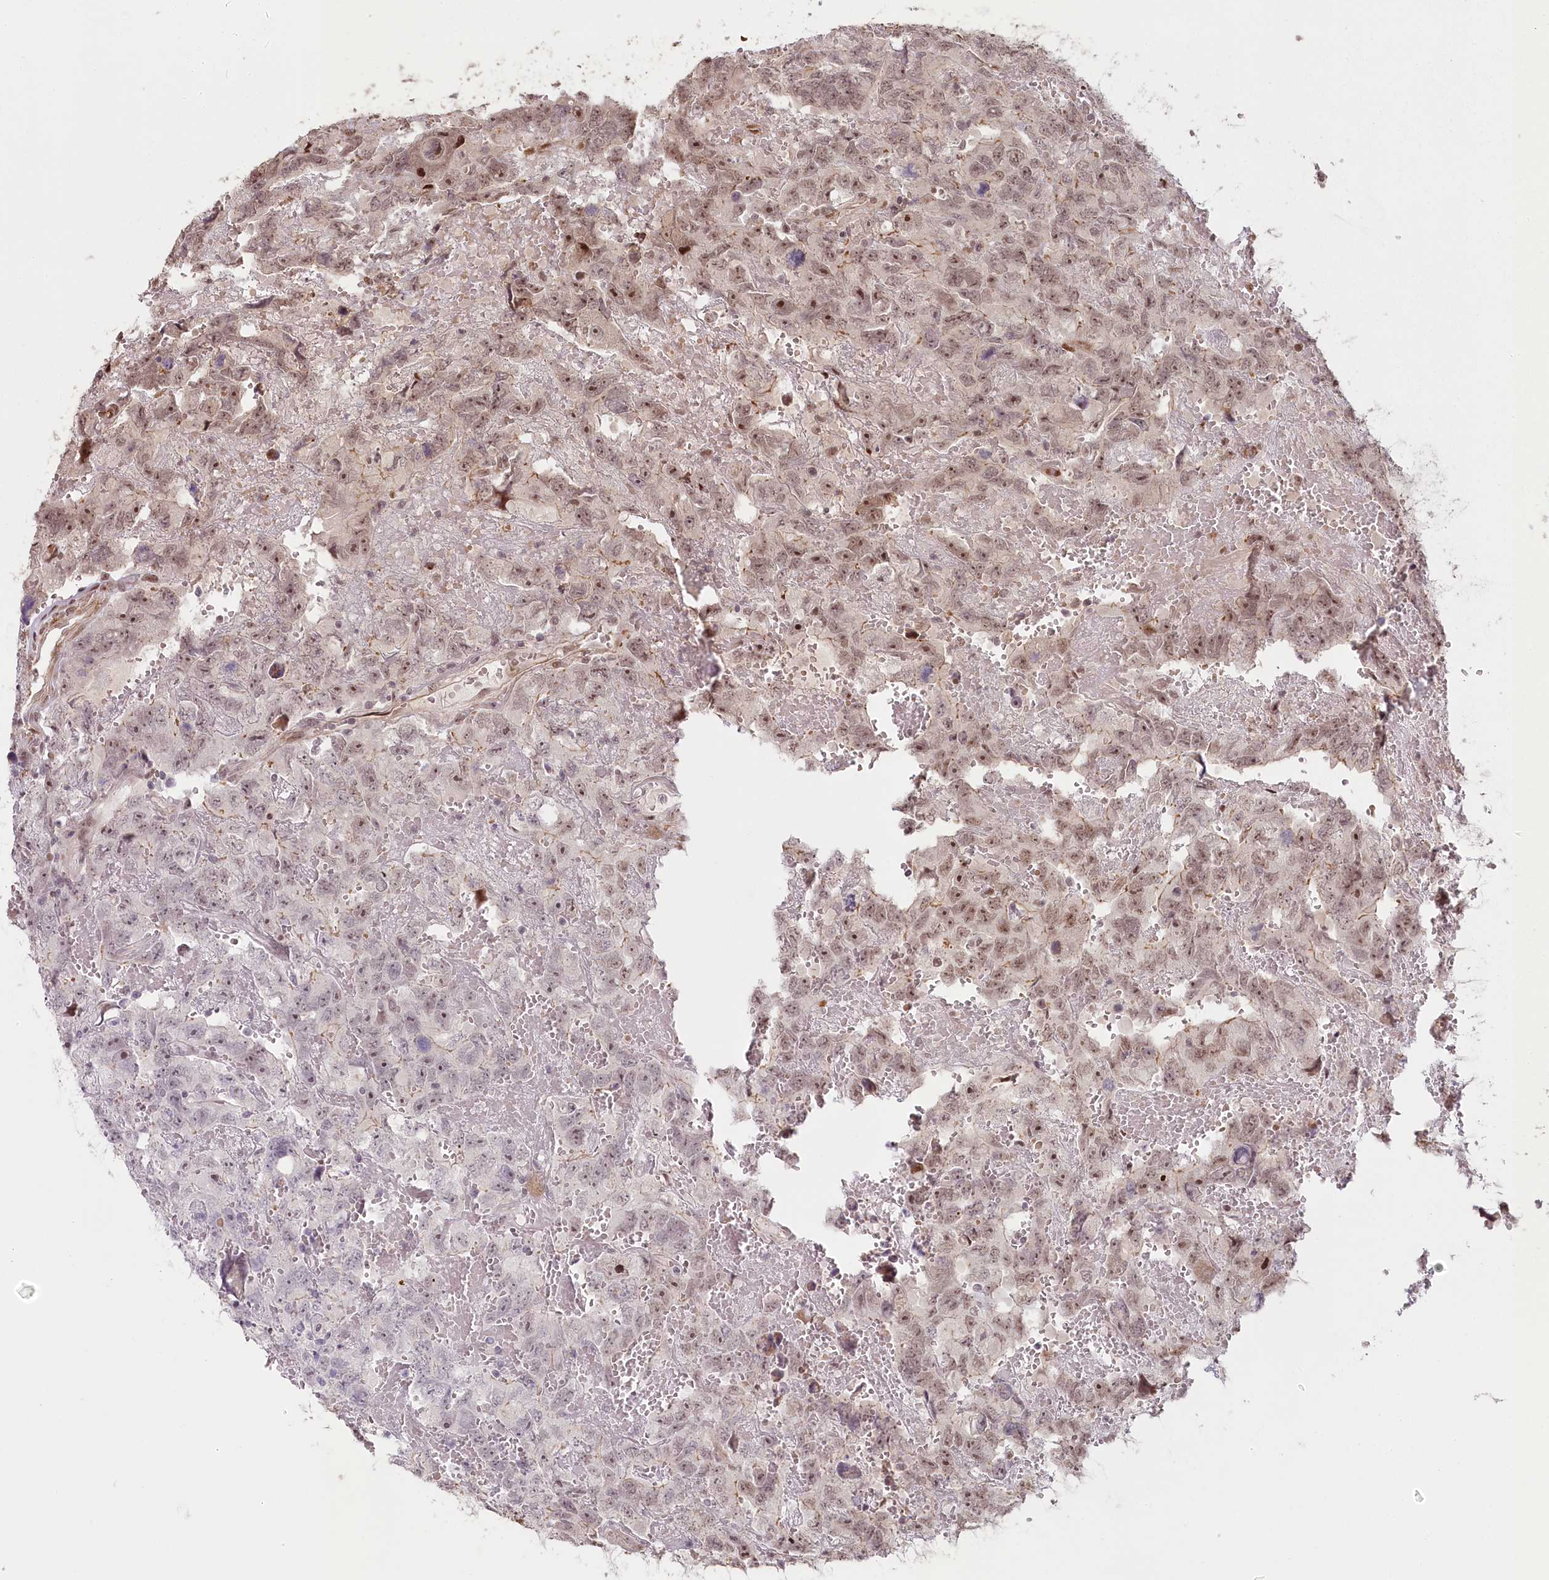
{"staining": {"intensity": "weak", "quantity": ">75%", "location": "nuclear"}, "tissue": "testis cancer", "cell_type": "Tumor cells", "image_type": "cancer", "snomed": [{"axis": "morphology", "description": "Carcinoma, Embryonal, NOS"}, {"axis": "topography", "description": "Testis"}], "caption": "Immunohistochemistry of human testis embryonal carcinoma reveals low levels of weak nuclear expression in about >75% of tumor cells.", "gene": "FAM204A", "patient": {"sex": "male", "age": 45}}